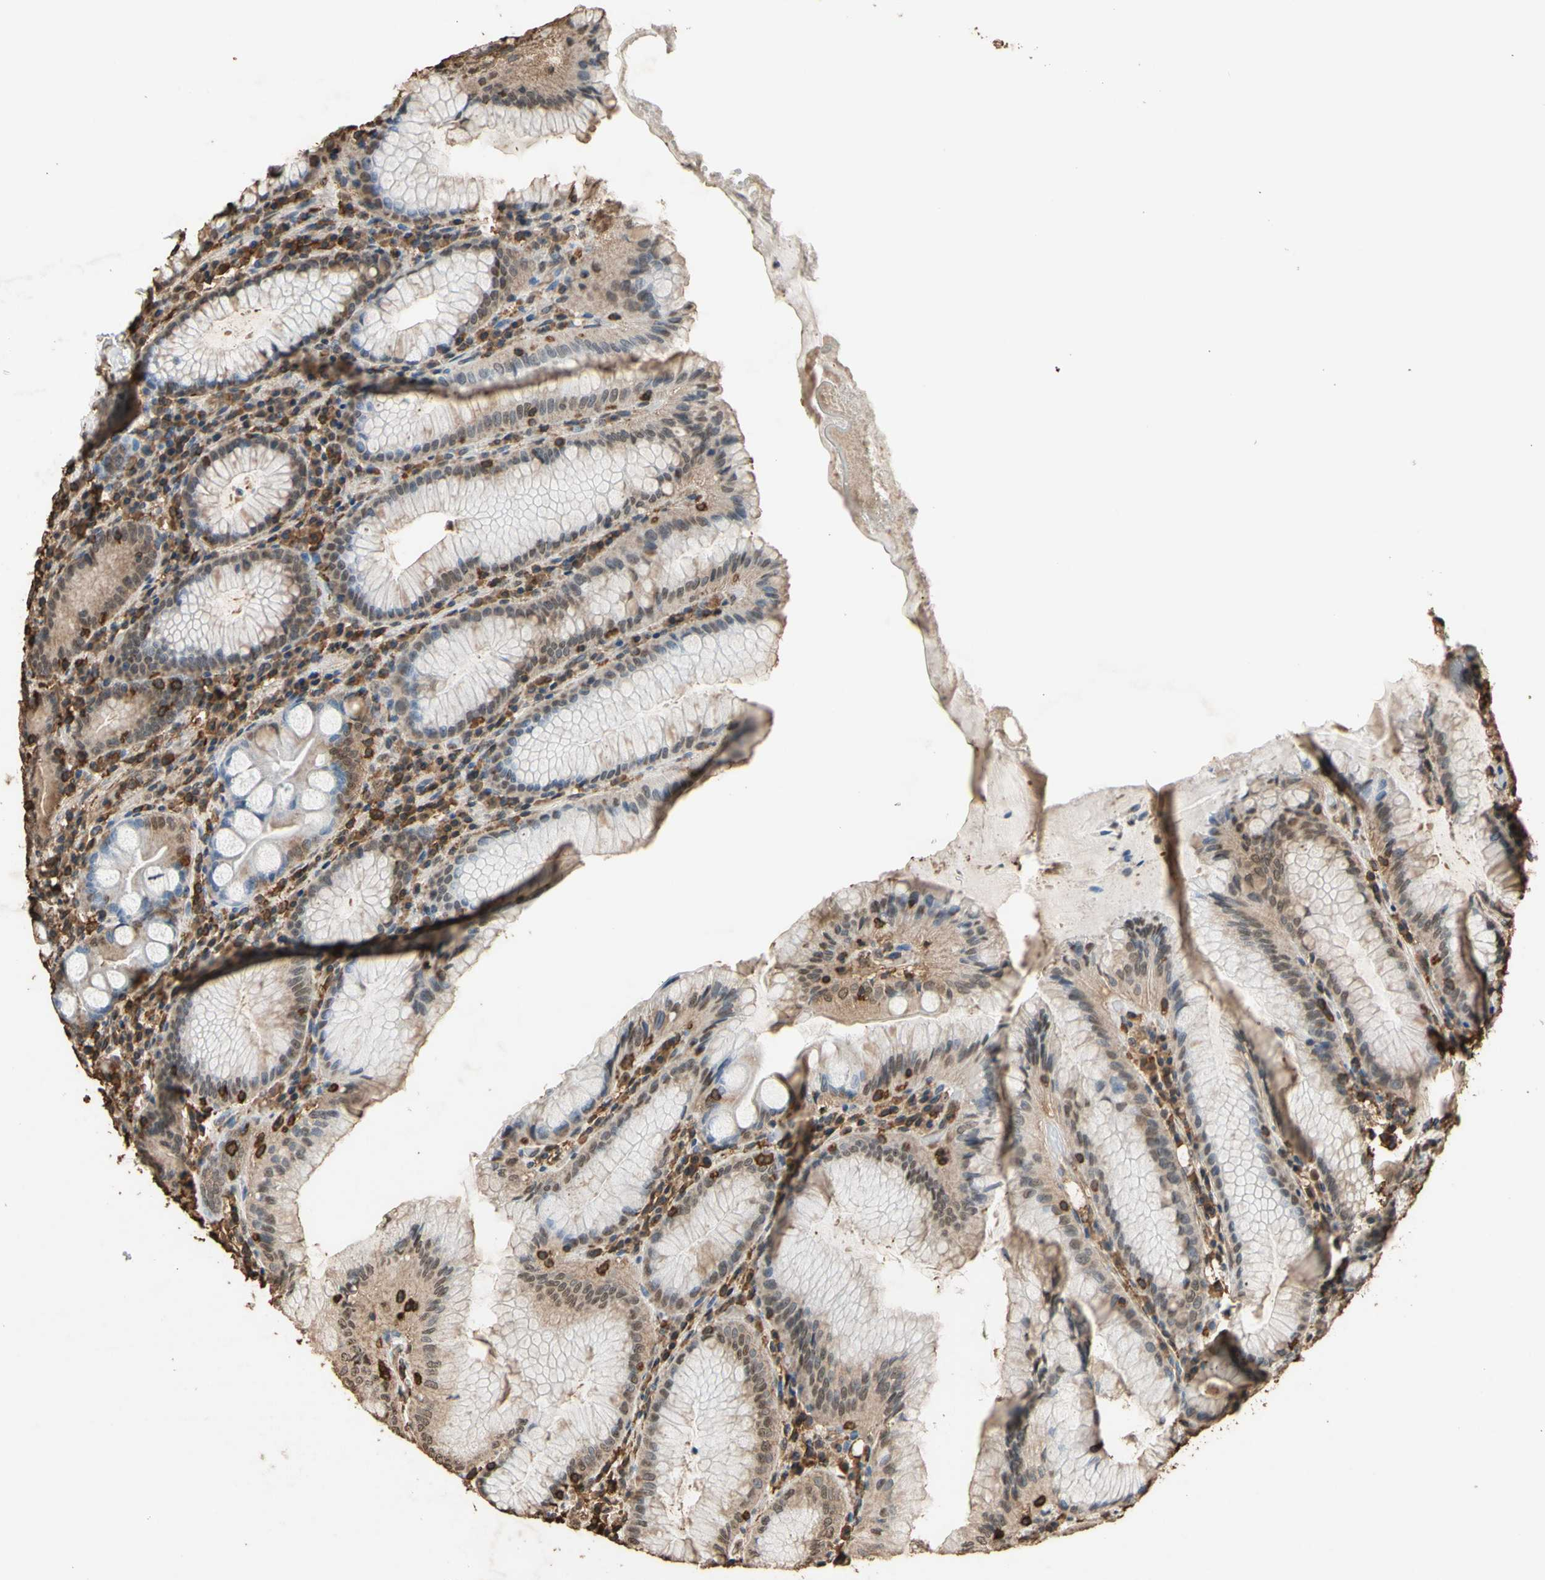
{"staining": {"intensity": "weak", "quantity": ">75%", "location": "cytoplasmic/membranous"}, "tissue": "stomach", "cell_type": "Glandular cells", "image_type": "normal", "snomed": [{"axis": "morphology", "description": "Normal tissue, NOS"}, {"axis": "topography", "description": "Stomach, lower"}], "caption": "This is an image of immunohistochemistry (IHC) staining of benign stomach, which shows weak positivity in the cytoplasmic/membranous of glandular cells.", "gene": "TNFSF13B", "patient": {"sex": "female", "age": 76}}